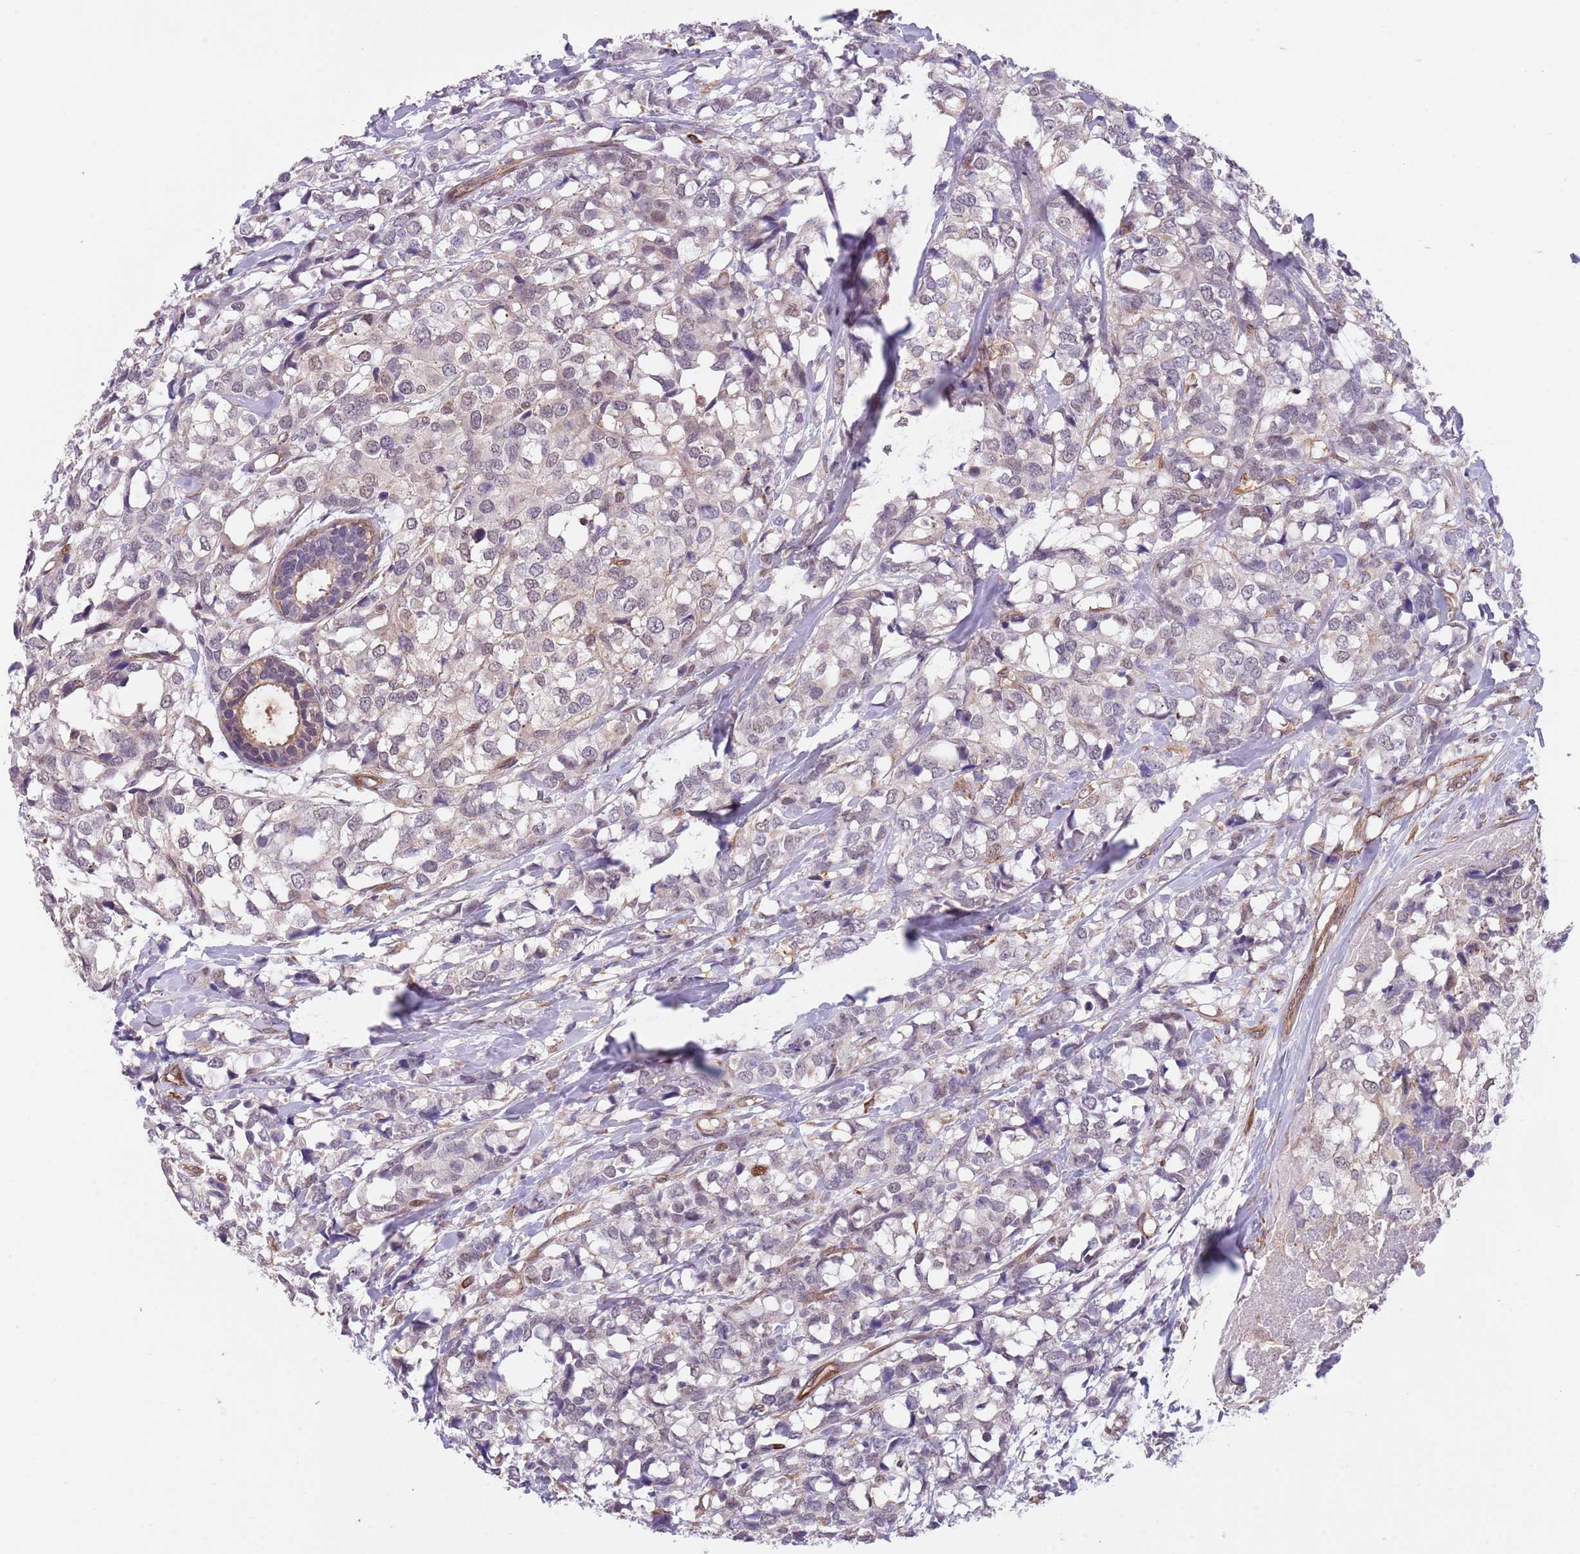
{"staining": {"intensity": "weak", "quantity": "<25%", "location": "nuclear"}, "tissue": "breast cancer", "cell_type": "Tumor cells", "image_type": "cancer", "snomed": [{"axis": "morphology", "description": "Lobular carcinoma"}, {"axis": "topography", "description": "Breast"}], "caption": "Micrograph shows no protein staining in tumor cells of breast cancer (lobular carcinoma) tissue.", "gene": "CREBZF", "patient": {"sex": "female", "age": 59}}